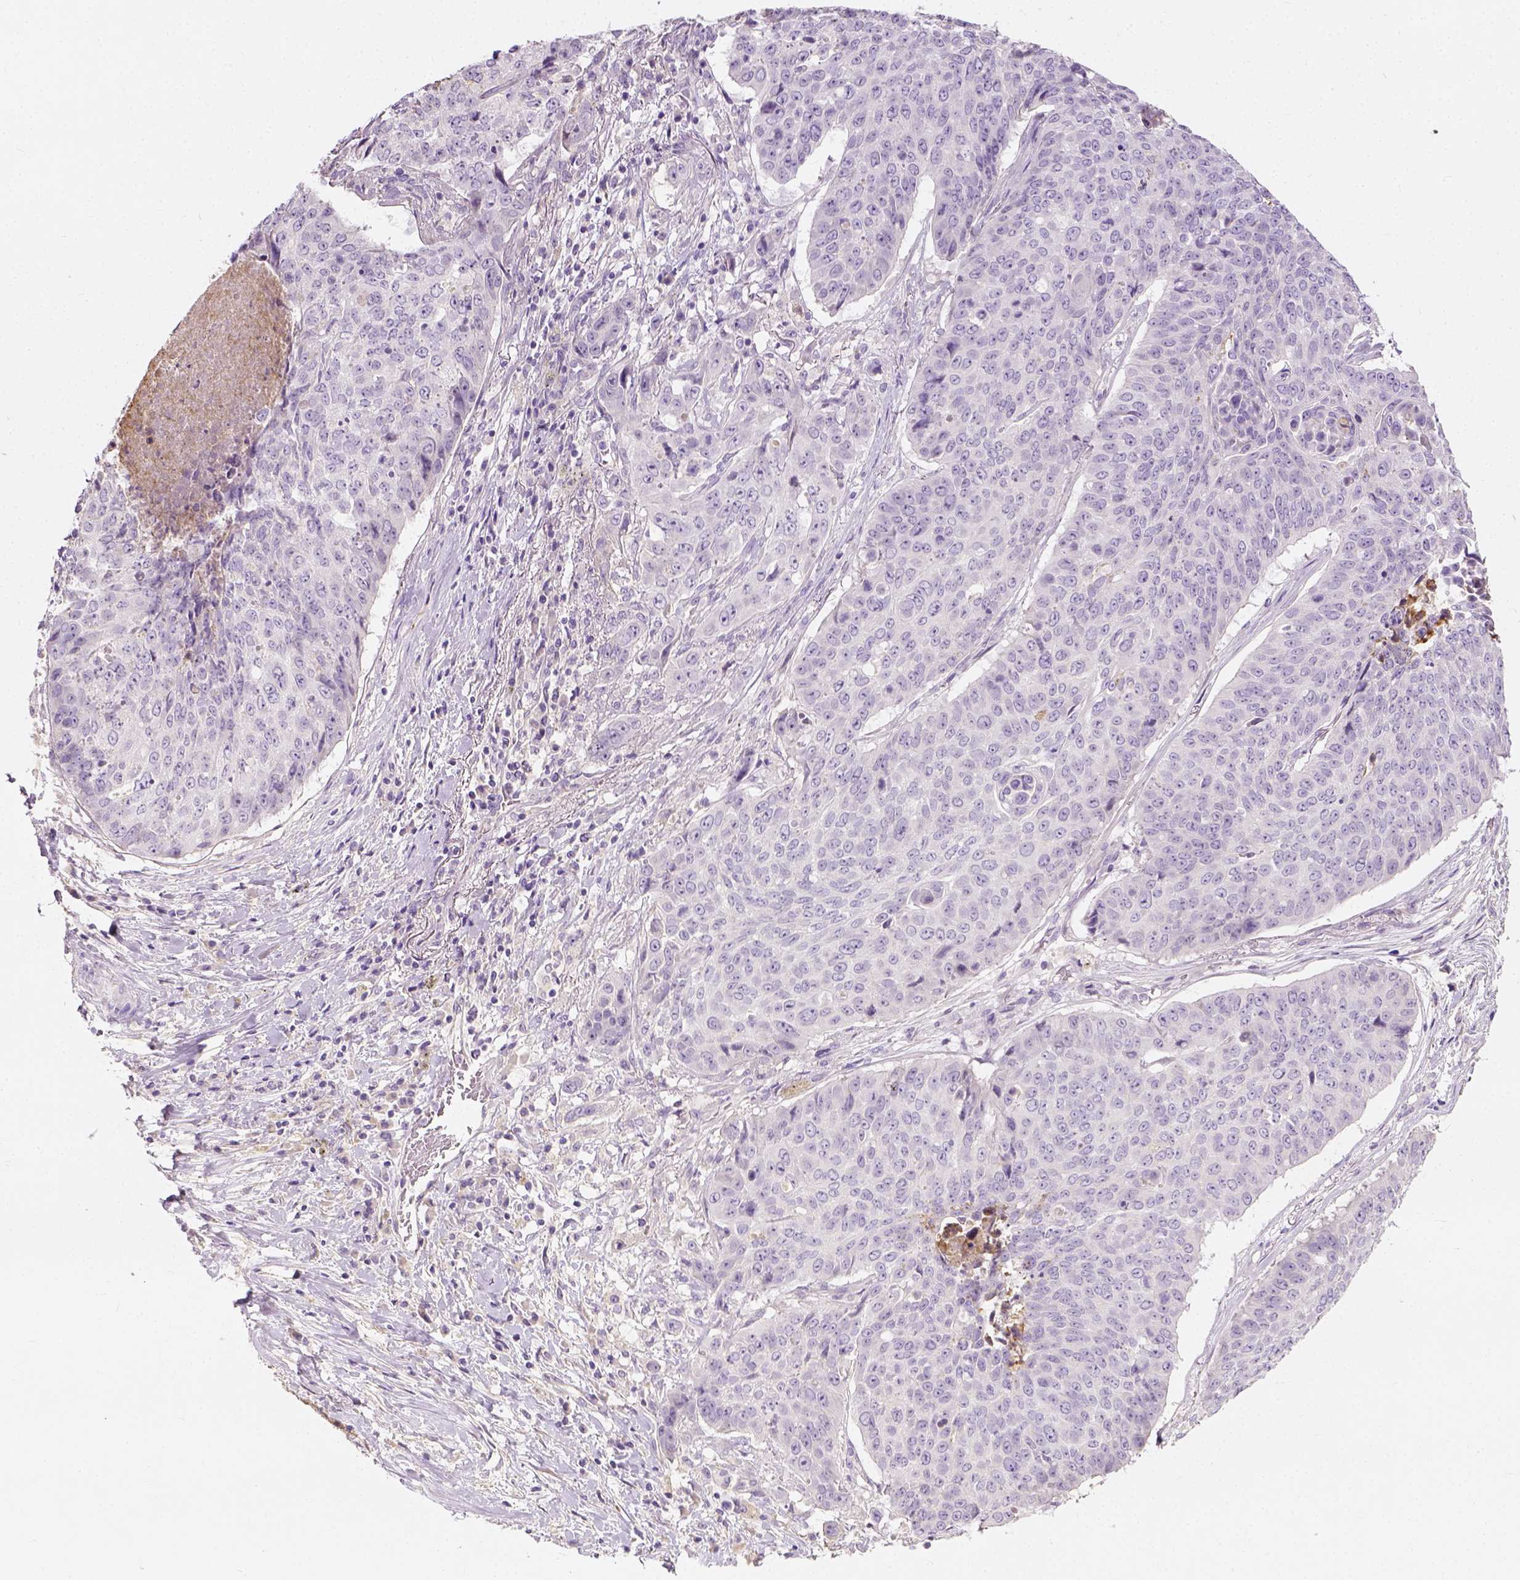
{"staining": {"intensity": "negative", "quantity": "none", "location": "none"}, "tissue": "lung cancer", "cell_type": "Tumor cells", "image_type": "cancer", "snomed": [{"axis": "morphology", "description": "Normal tissue, NOS"}, {"axis": "morphology", "description": "Squamous cell carcinoma, NOS"}, {"axis": "topography", "description": "Bronchus"}, {"axis": "topography", "description": "Lung"}], "caption": "Tumor cells are negative for brown protein staining in squamous cell carcinoma (lung). (DAB immunohistochemistry visualized using brightfield microscopy, high magnification).", "gene": "DHCR24", "patient": {"sex": "male", "age": 64}}